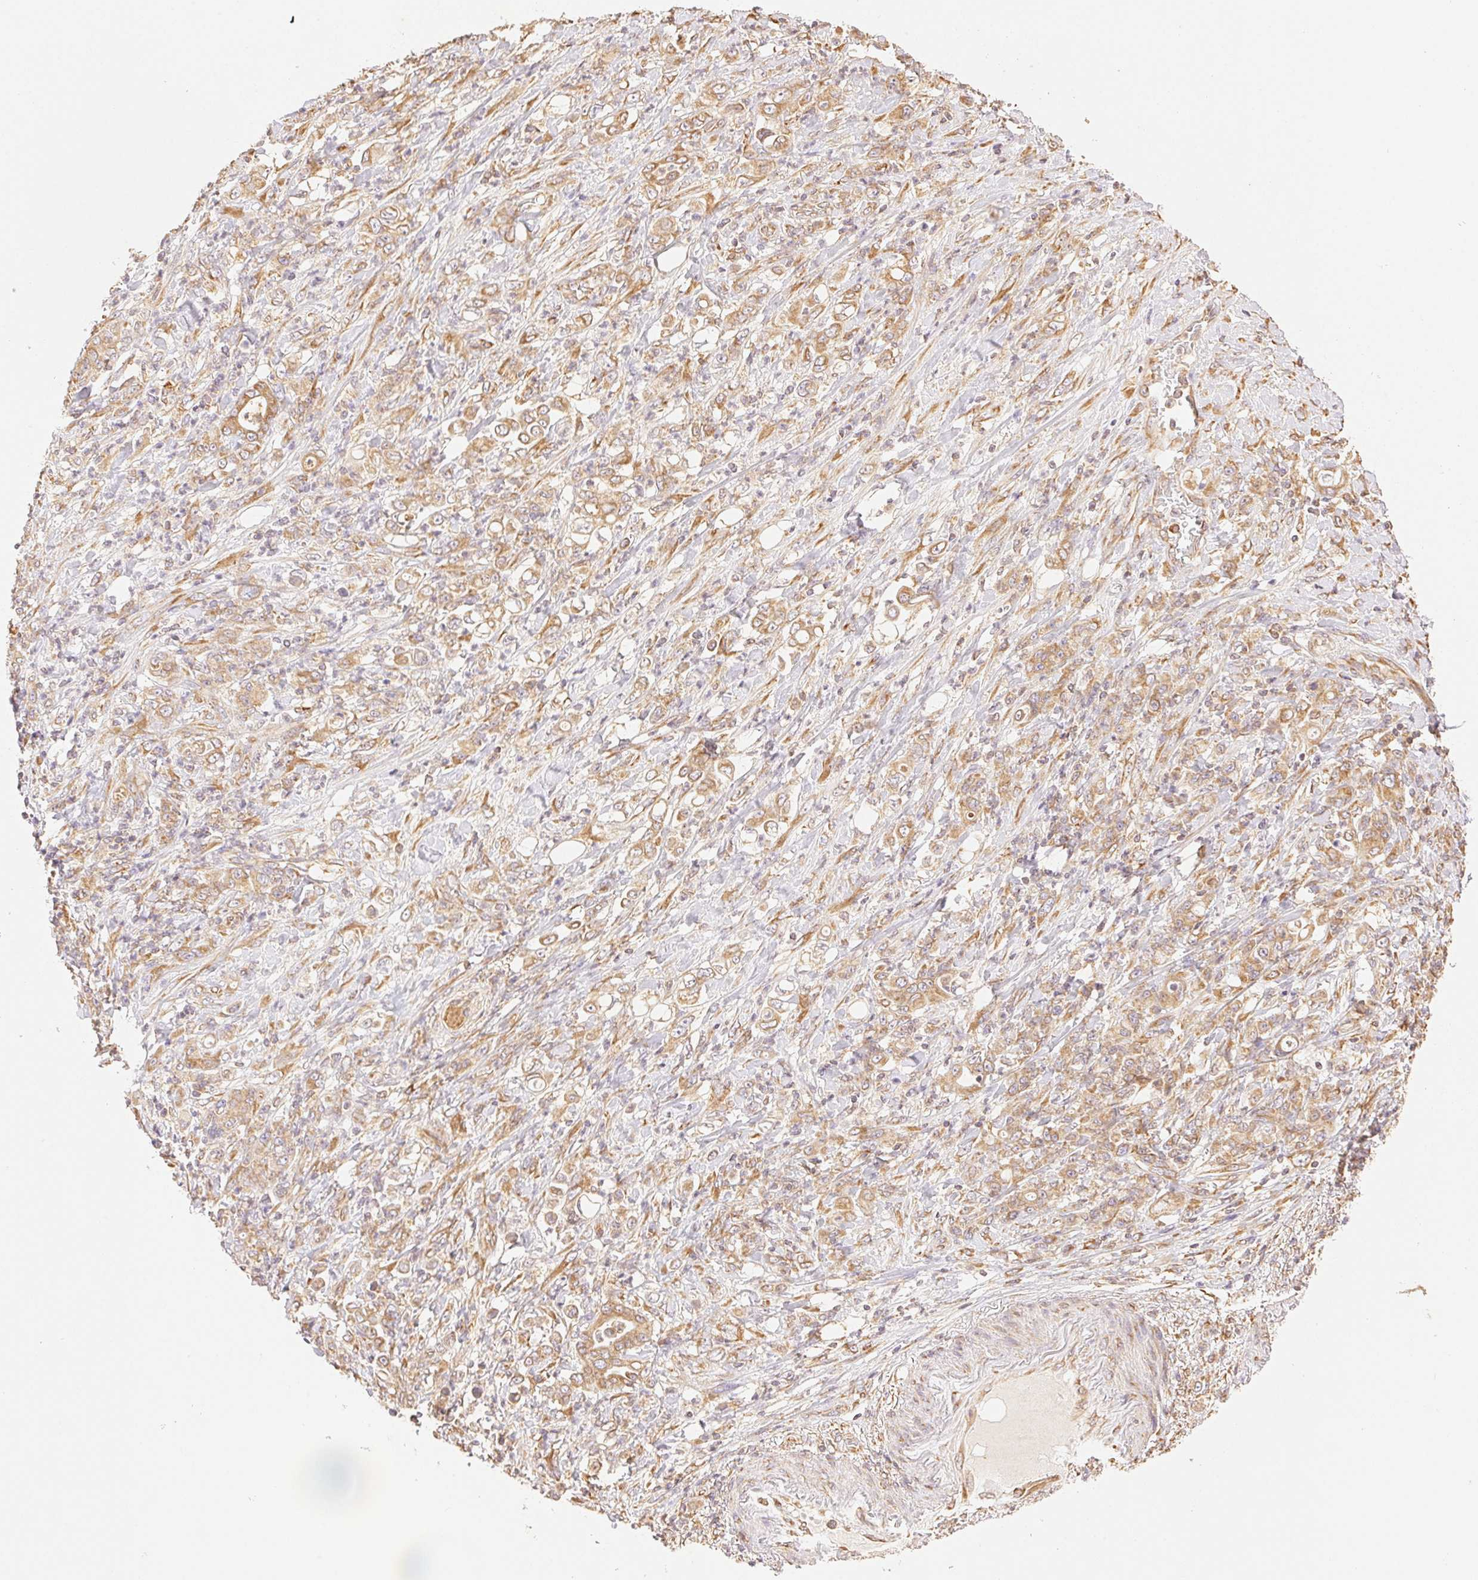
{"staining": {"intensity": "moderate", "quantity": ">75%", "location": "cytoplasmic/membranous"}, "tissue": "stomach cancer", "cell_type": "Tumor cells", "image_type": "cancer", "snomed": [{"axis": "morphology", "description": "Adenocarcinoma, NOS"}, {"axis": "topography", "description": "Stomach"}], "caption": "Immunohistochemistry micrograph of human stomach cancer (adenocarcinoma) stained for a protein (brown), which demonstrates medium levels of moderate cytoplasmic/membranous expression in approximately >75% of tumor cells.", "gene": "ENTREP1", "patient": {"sex": "female", "age": 79}}